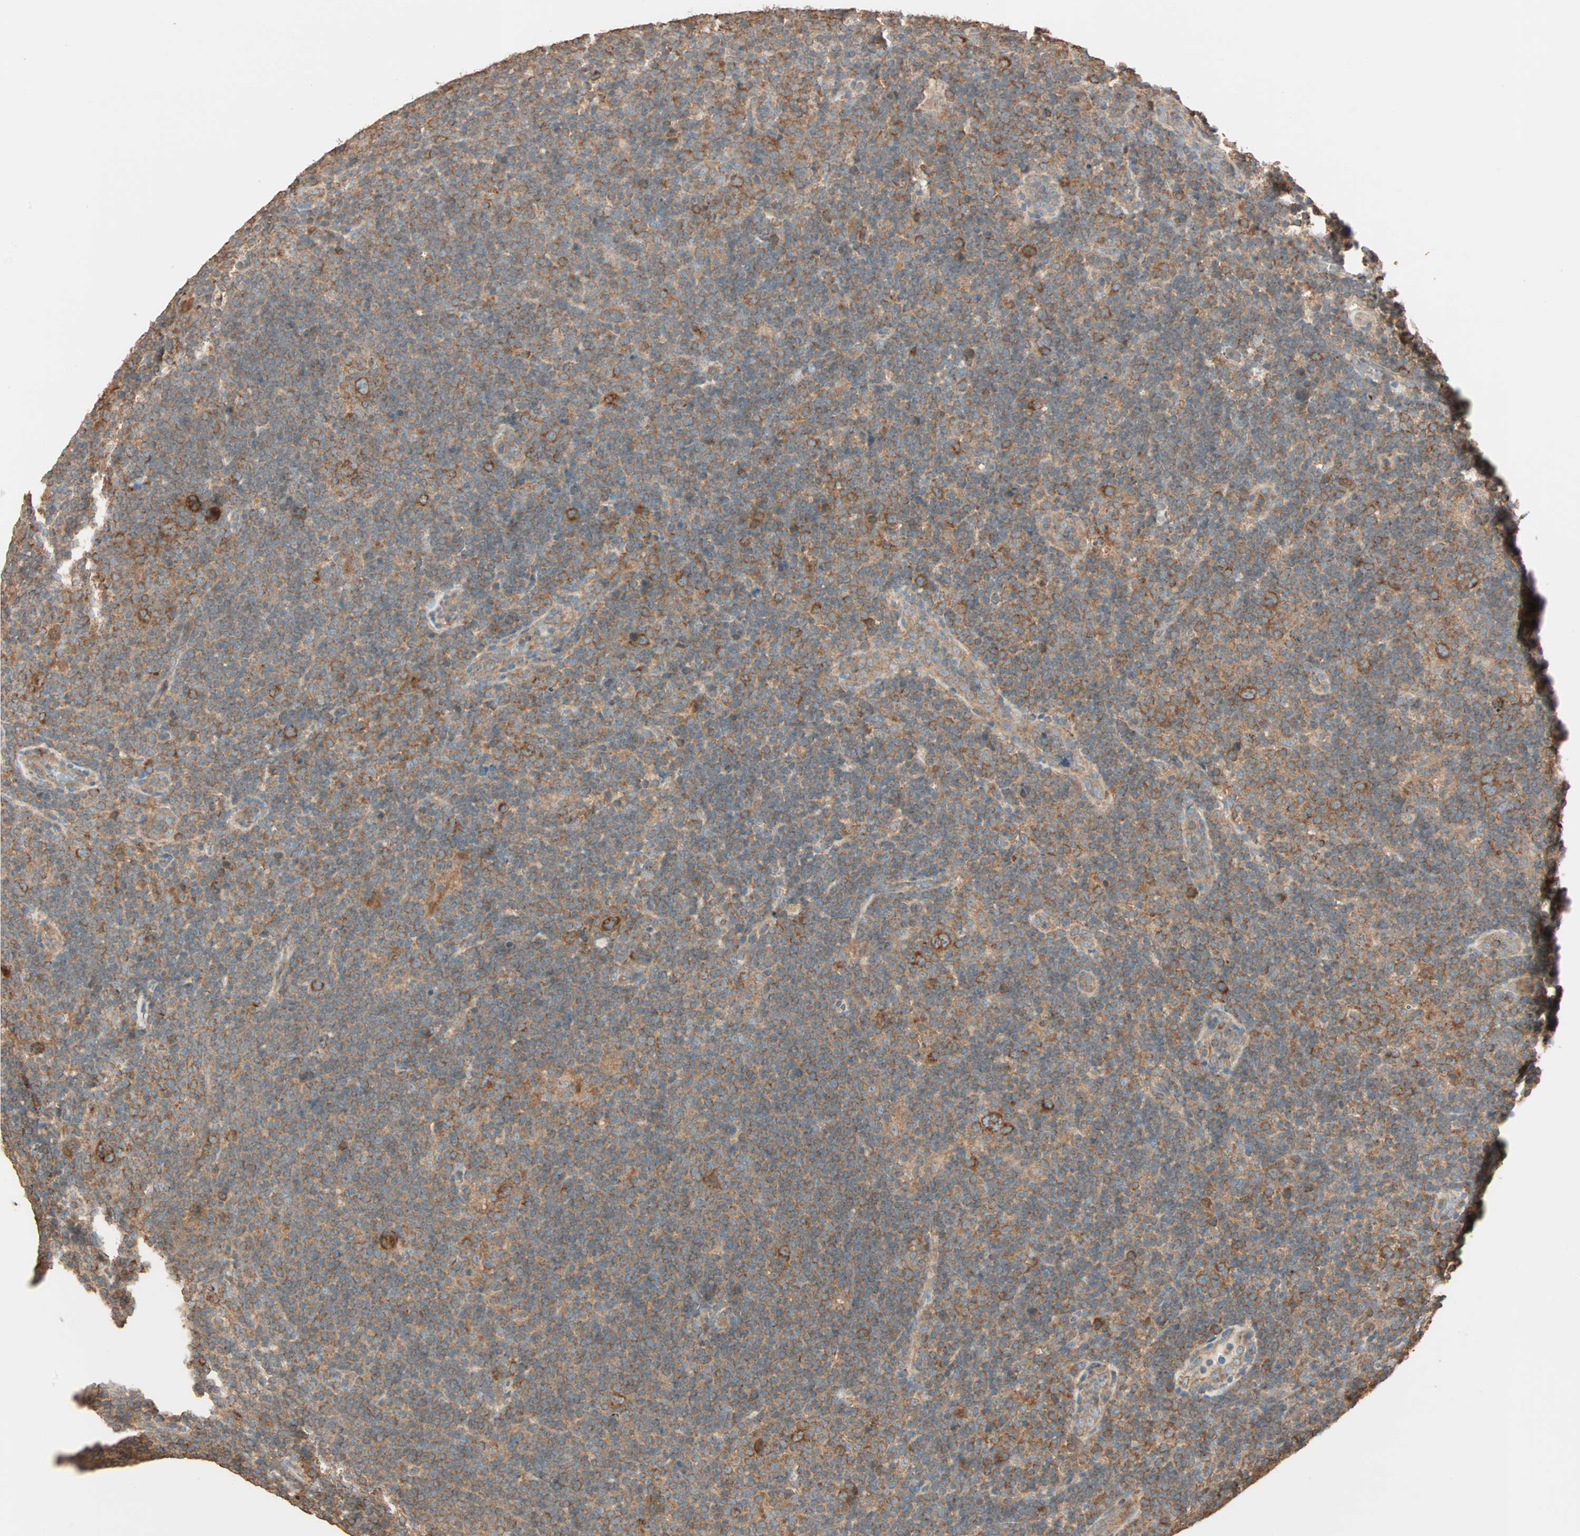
{"staining": {"intensity": "strong", "quantity": ">75%", "location": "cytoplasmic/membranous"}, "tissue": "lymphoma", "cell_type": "Tumor cells", "image_type": "cancer", "snomed": [{"axis": "morphology", "description": "Hodgkin's disease, NOS"}, {"axis": "topography", "description": "Lymph node"}], "caption": "Human lymphoma stained for a protein (brown) displays strong cytoplasmic/membranous positive expression in approximately >75% of tumor cells.", "gene": "EIF4G2", "patient": {"sex": "female", "age": 57}}